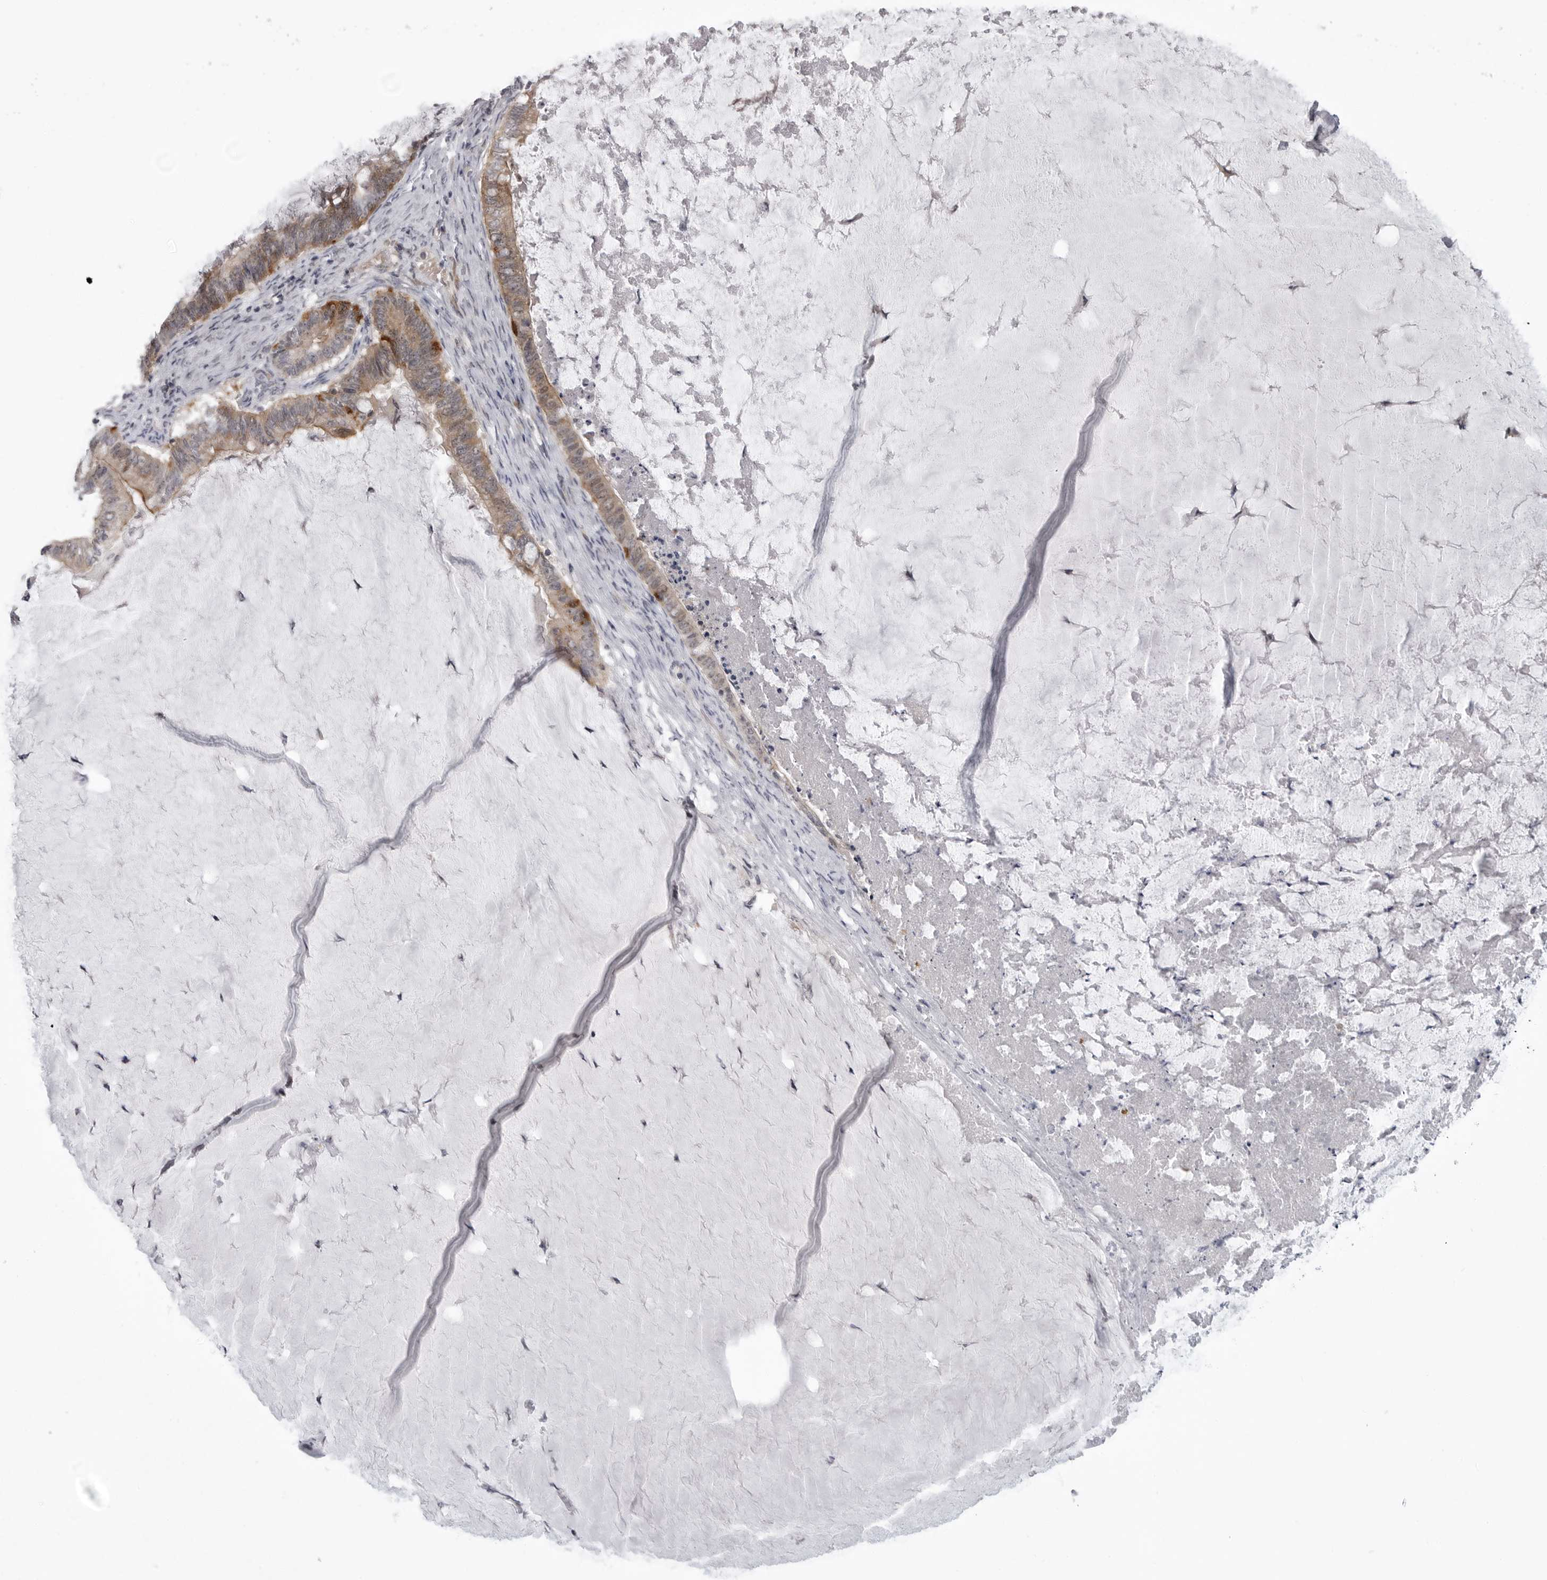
{"staining": {"intensity": "moderate", "quantity": ">75%", "location": "cytoplasmic/membranous"}, "tissue": "ovarian cancer", "cell_type": "Tumor cells", "image_type": "cancer", "snomed": [{"axis": "morphology", "description": "Cystadenocarcinoma, mucinous, NOS"}, {"axis": "topography", "description": "Ovary"}], "caption": "A medium amount of moderate cytoplasmic/membranous staining is identified in approximately >75% of tumor cells in ovarian mucinous cystadenocarcinoma tissue.", "gene": "LRRC45", "patient": {"sex": "female", "age": 61}}